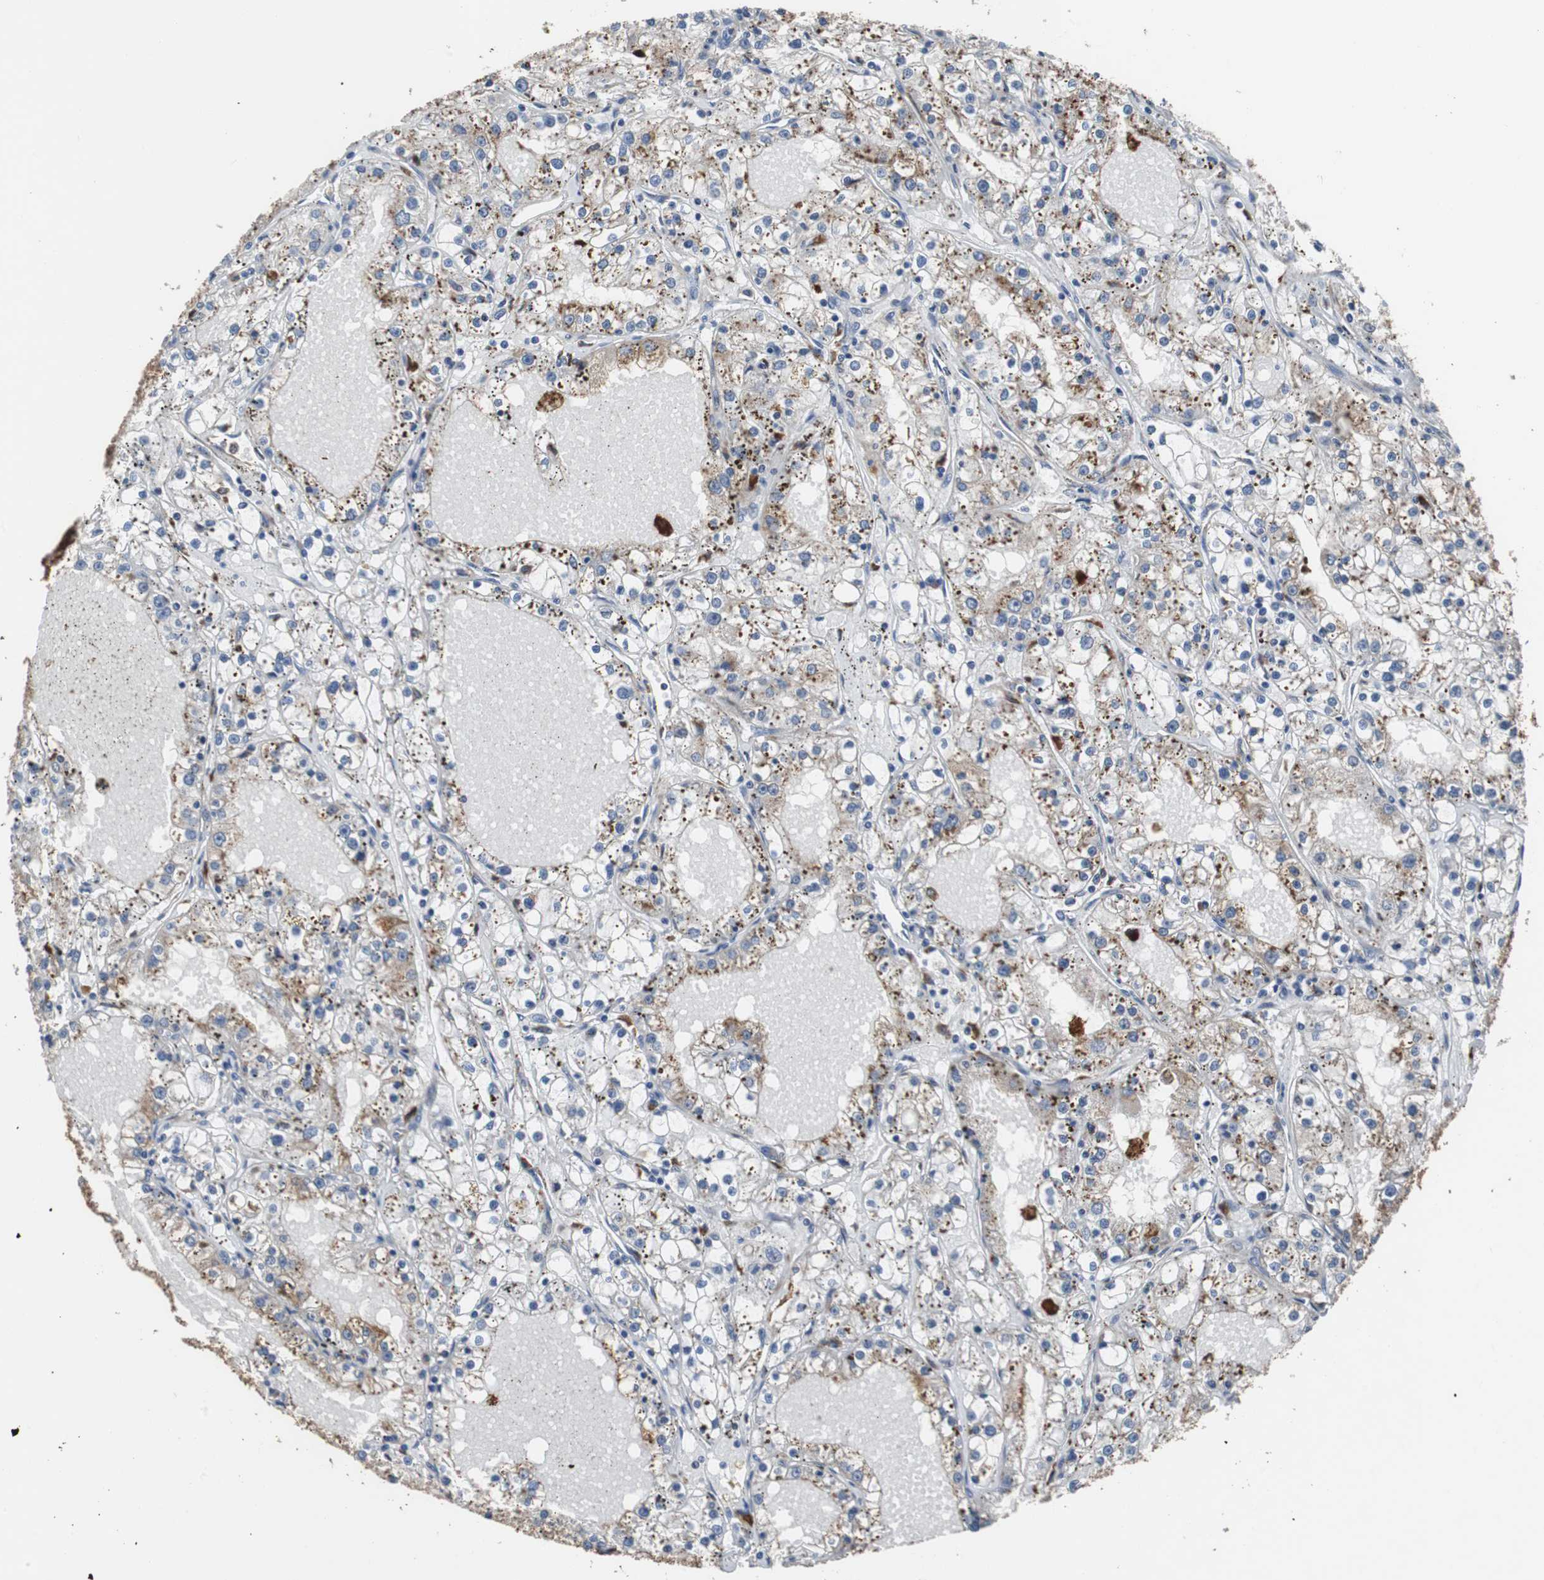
{"staining": {"intensity": "moderate", "quantity": "<25%", "location": "cytoplasmic/membranous"}, "tissue": "renal cancer", "cell_type": "Tumor cells", "image_type": "cancer", "snomed": [{"axis": "morphology", "description": "Adenocarcinoma, NOS"}, {"axis": "topography", "description": "Kidney"}], "caption": "Renal adenocarcinoma stained with immunohistochemistry shows moderate cytoplasmic/membranous positivity in approximately <25% of tumor cells.", "gene": "USP10", "patient": {"sex": "male", "age": 56}}